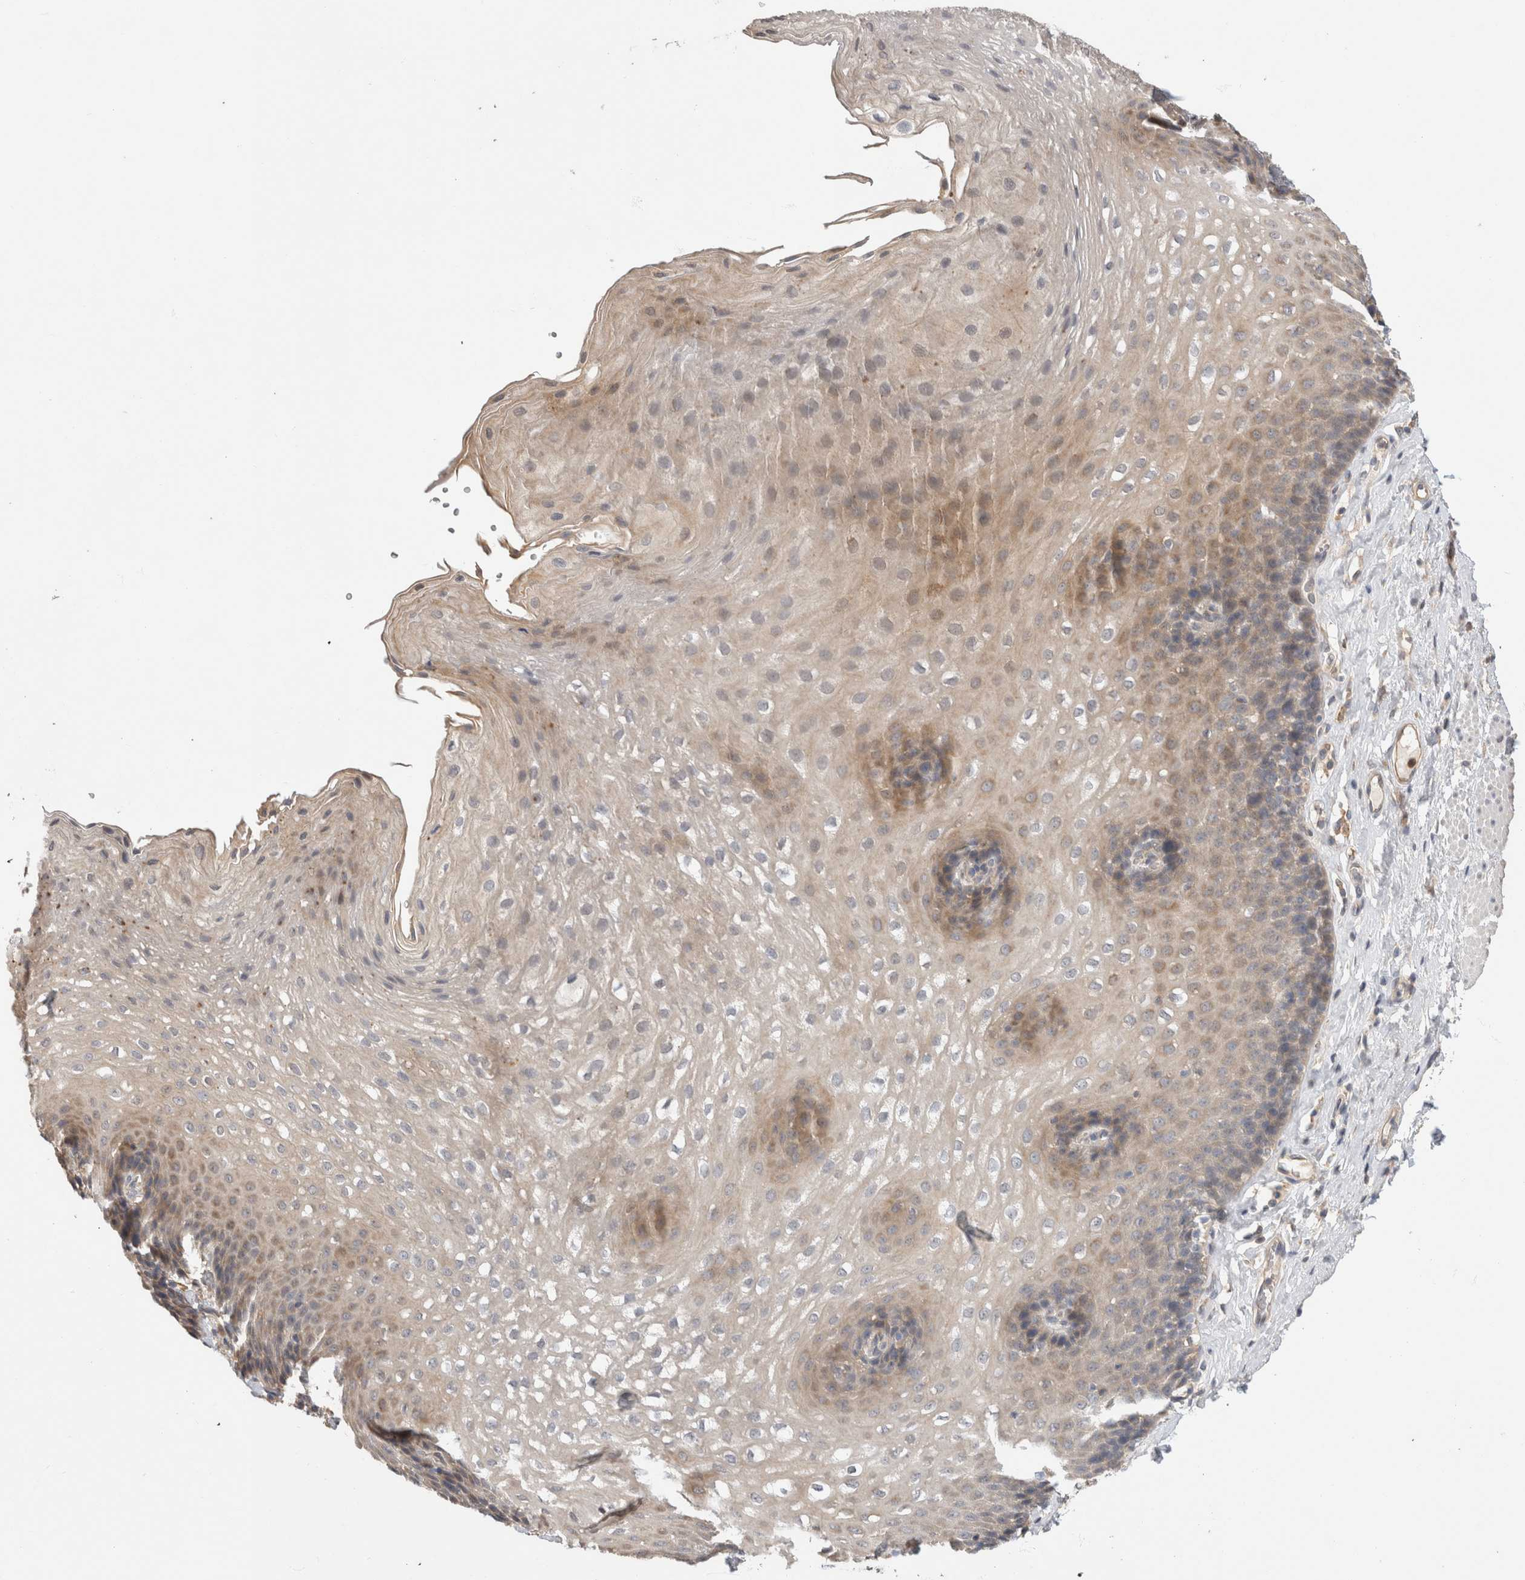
{"staining": {"intensity": "weak", "quantity": "25%-75%", "location": "cytoplasmic/membranous"}, "tissue": "esophagus", "cell_type": "Squamous epithelial cells", "image_type": "normal", "snomed": [{"axis": "morphology", "description": "Normal tissue, NOS"}, {"axis": "topography", "description": "Esophagus"}], "caption": "Brown immunohistochemical staining in unremarkable human esophagus shows weak cytoplasmic/membranous expression in about 25%-75% of squamous epithelial cells. (DAB IHC with brightfield microscopy, high magnification).", "gene": "PGM1", "patient": {"sex": "female", "age": 66}}